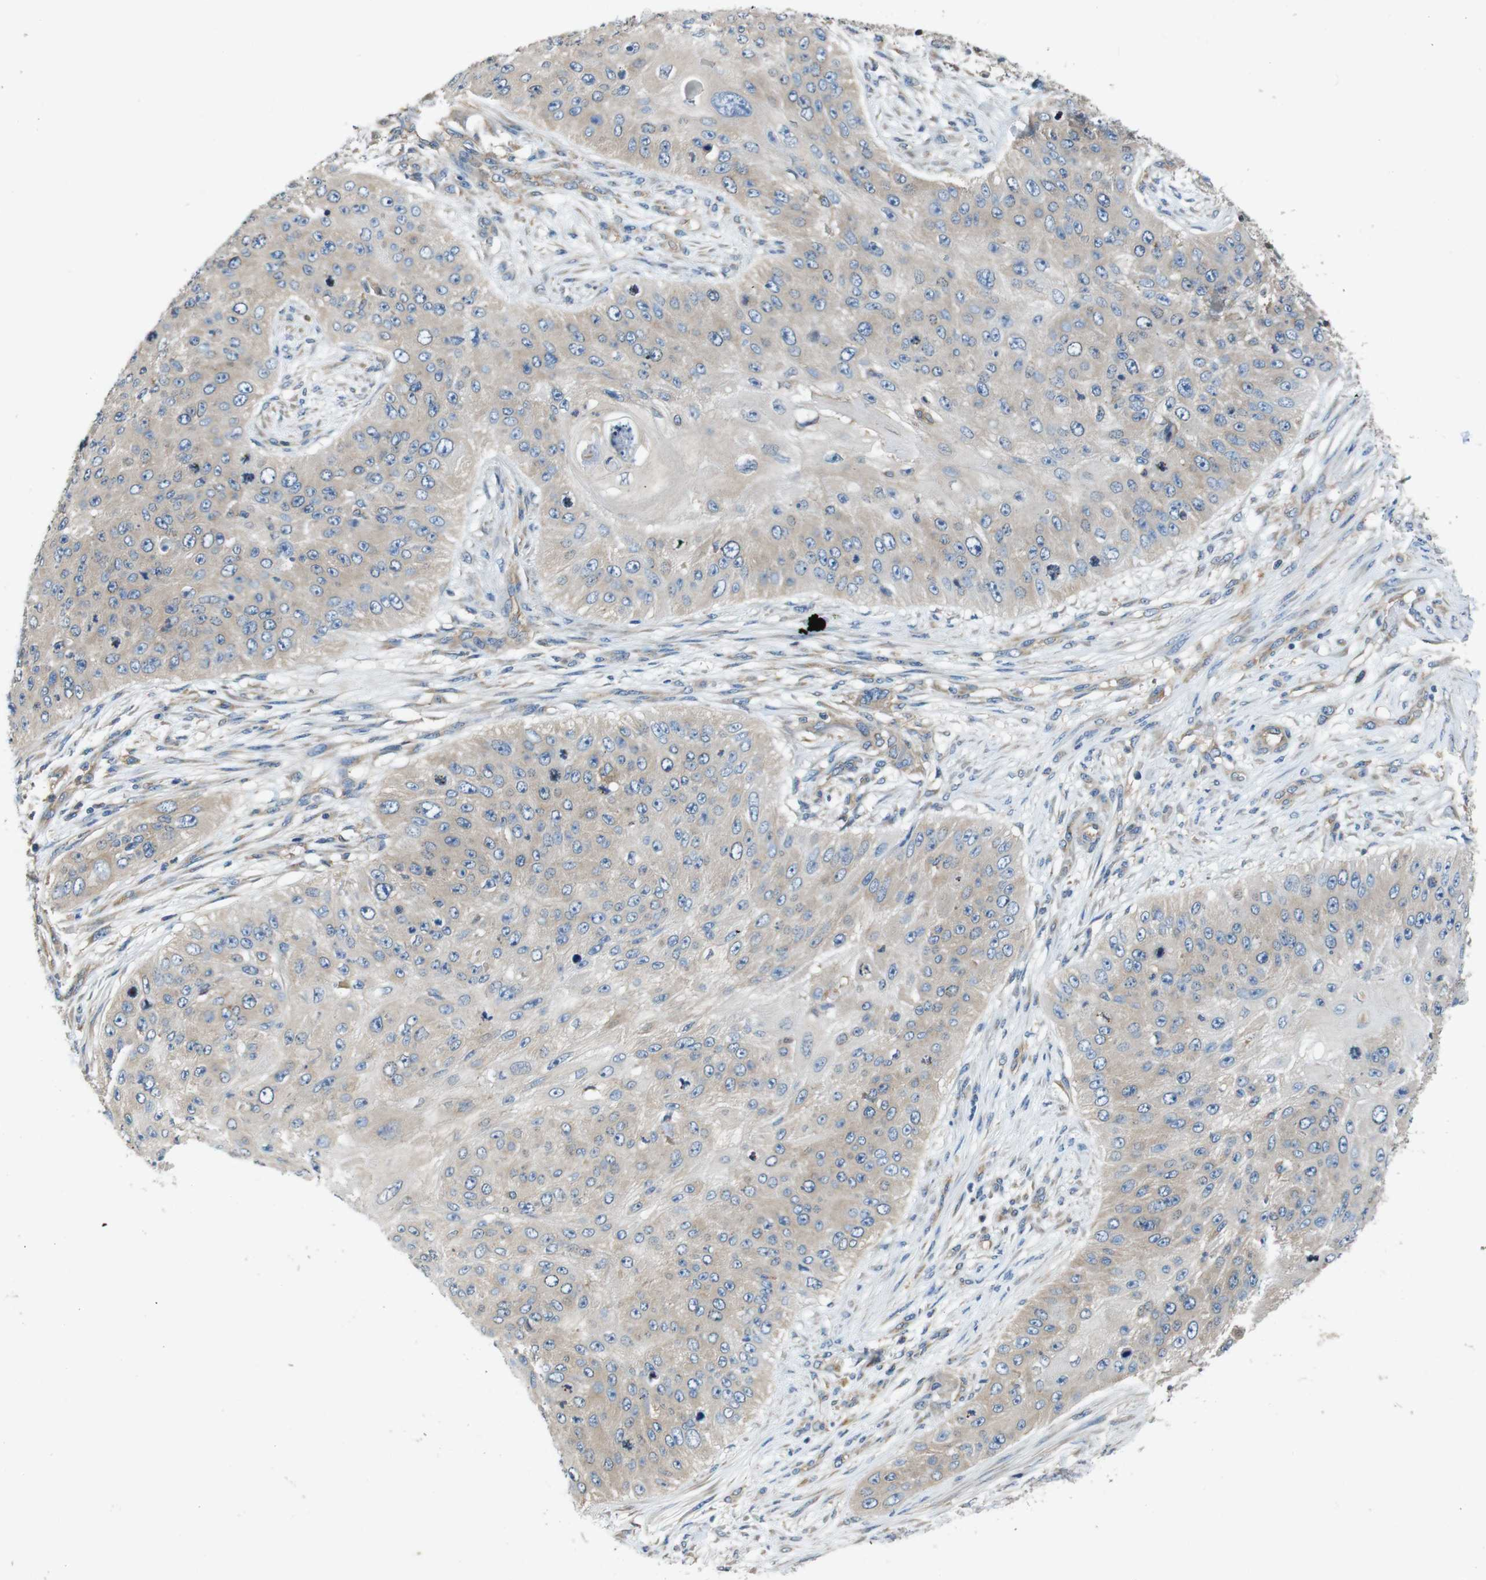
{"staining": {"intensity": "weak", "quantity": ">75%", "location": "cytoplasmic/membranous"}, "tissue": "skin cancer", "cell_type": "Tumor cells", "image_type": "cancer", "snomed": [{"axis": "morphology", "description": "Squamous cell carcinoma, NOS"}, {"axis": "topography", "description": "Skin"}], "caption": "Human skin cancer (squamous cell carcinoma) stained with a protein marker exhibits weak staining in tumor cells.", "gene": "DCTN1", "patient": {"sex": "female", "age": 80}}